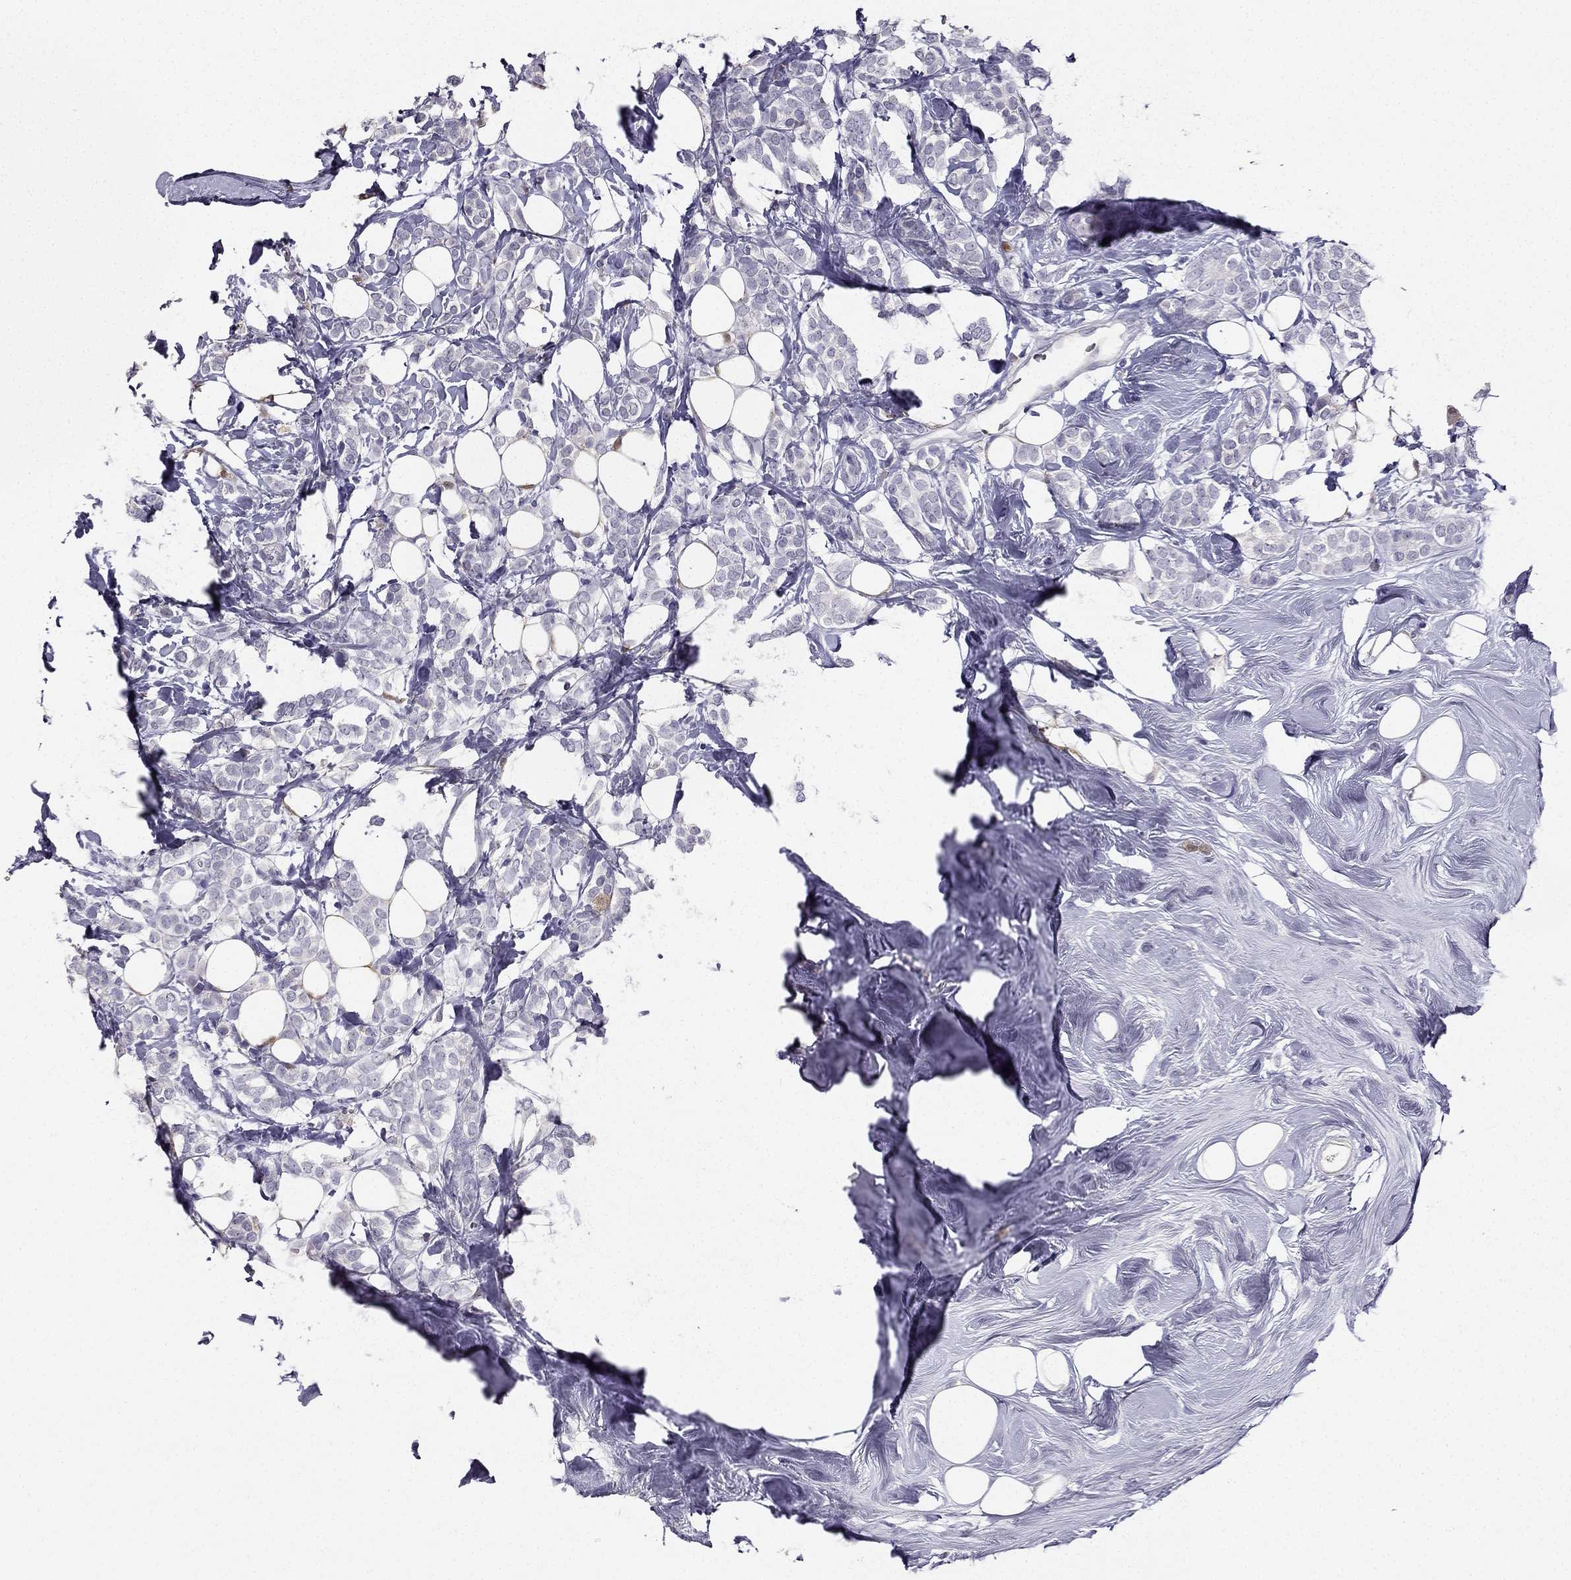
{"staining": {"intensity": "negative", "quantity": "none", "location": "none"}, "tissue": "breast cancer", "cell_type": "Tumor cells", "image_type": "cancer", "snomed": [{"axis": "morphology", "description": "Lobular carcinoma"}, {"axis": "topography", "description": "Breast"}], "caption": "Breast lobular carcinoma stained for a protein using immunohistochemistry (IHC) exhibits no expression tumor cells.", "gene": "CALB2", "patient": {"sex": "female", "age": 49}}